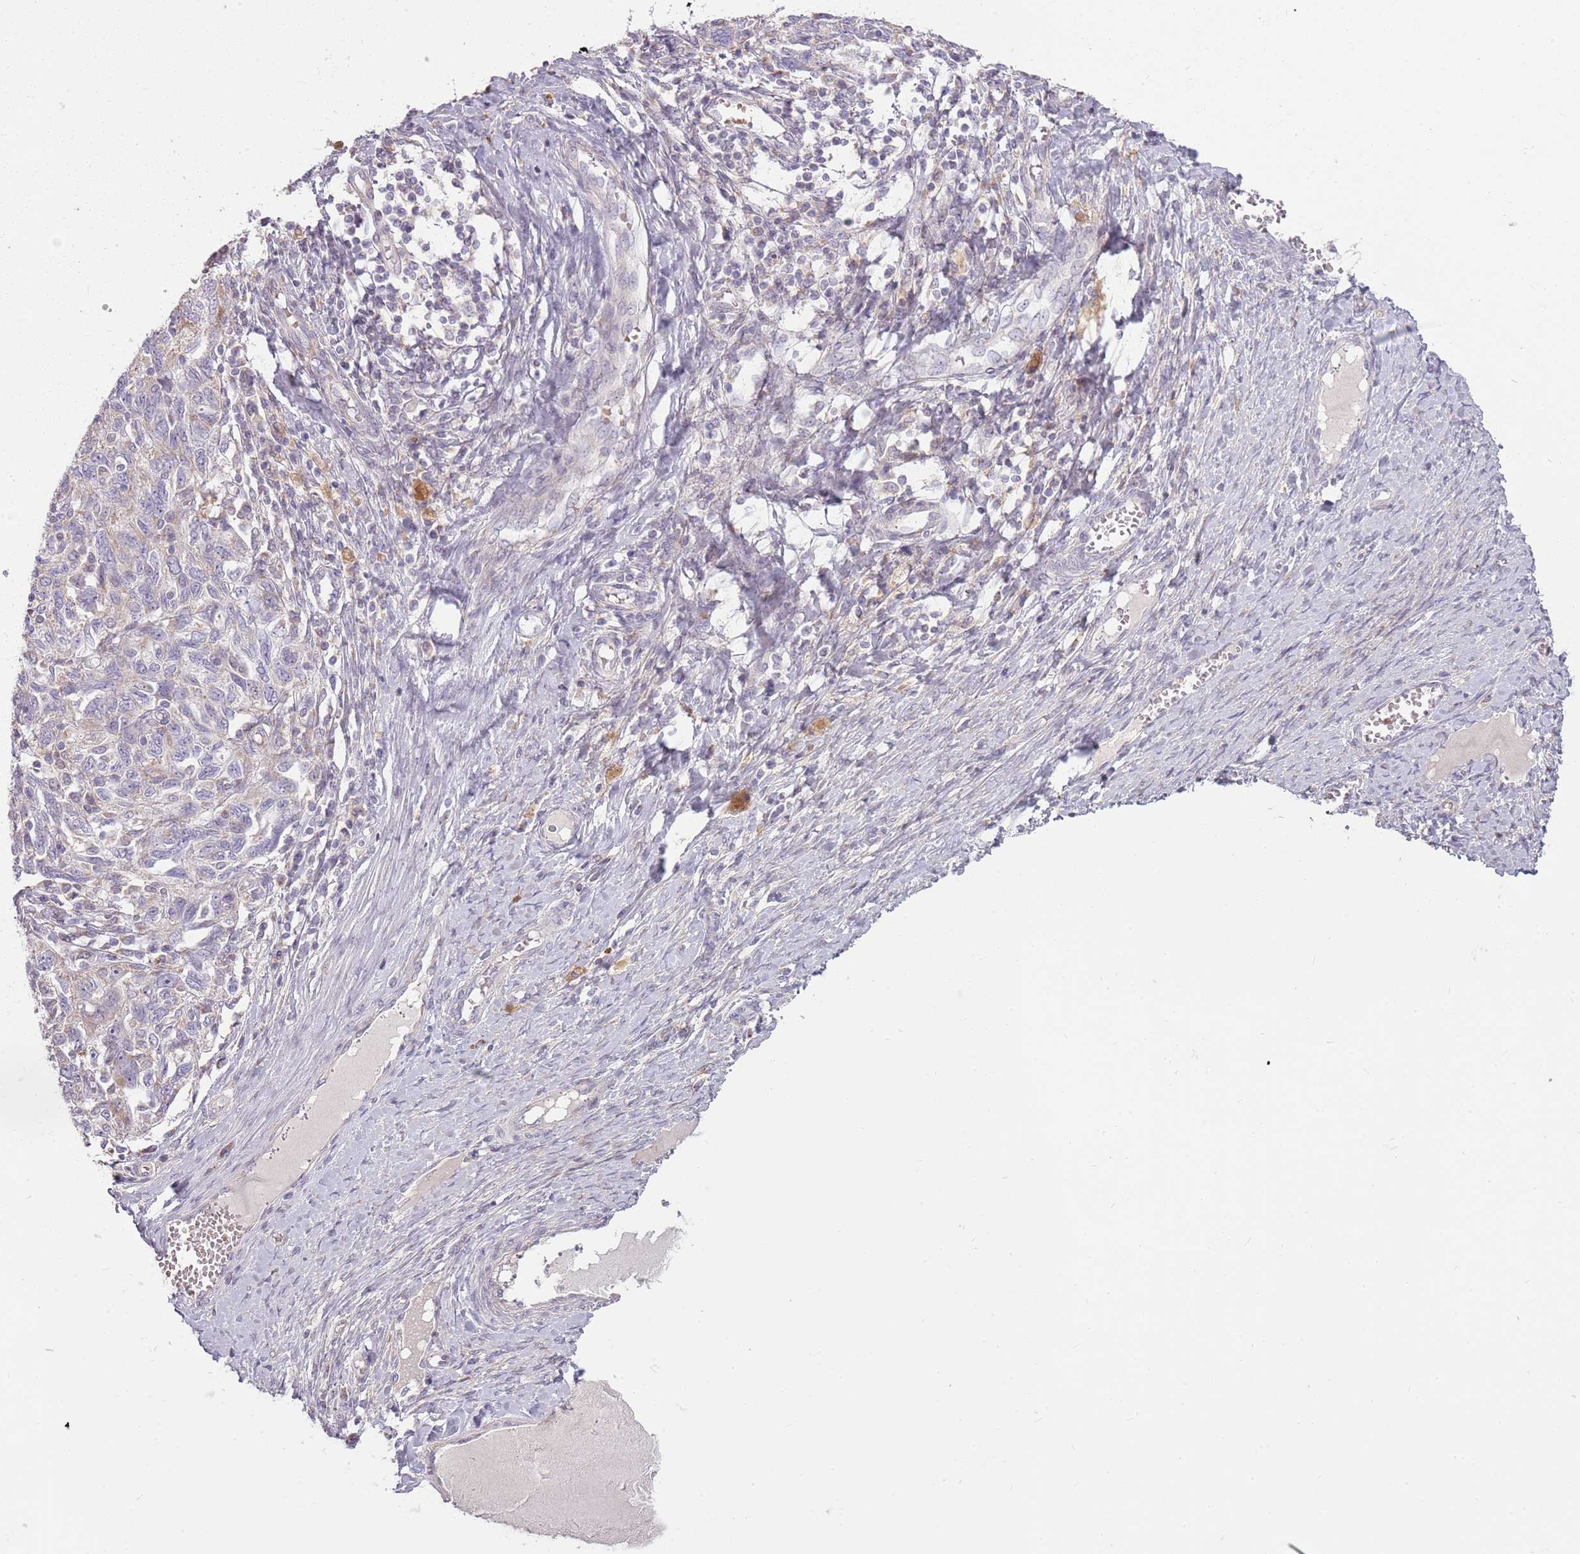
{"staining": {"intensity": "weak", "quantity": "<25%", "location": "cytoplasmic/membranous"}, "tissue": "ovarian cancer", "cell_type": "Tumor cells", "image_type": "cancer", "snomed": [{"axis": "morphology", "description": "Carcinoma, NOS"}, {"axis": "morphology", "description": "Cystadenocarcinoma, serous, NOS"}, {"axis": "topography", "description": "Ovary"}], "caption": "Tumor cells show no significant protein positivity in ovarian cancer. The staining is performed using DAB (3,3'-diaminobenzidine) brown chromogen with nuclei counter-stained in using hematoxylin.", "gene": "ZNF530", "patient": {"sex": "female", "age": 69}}